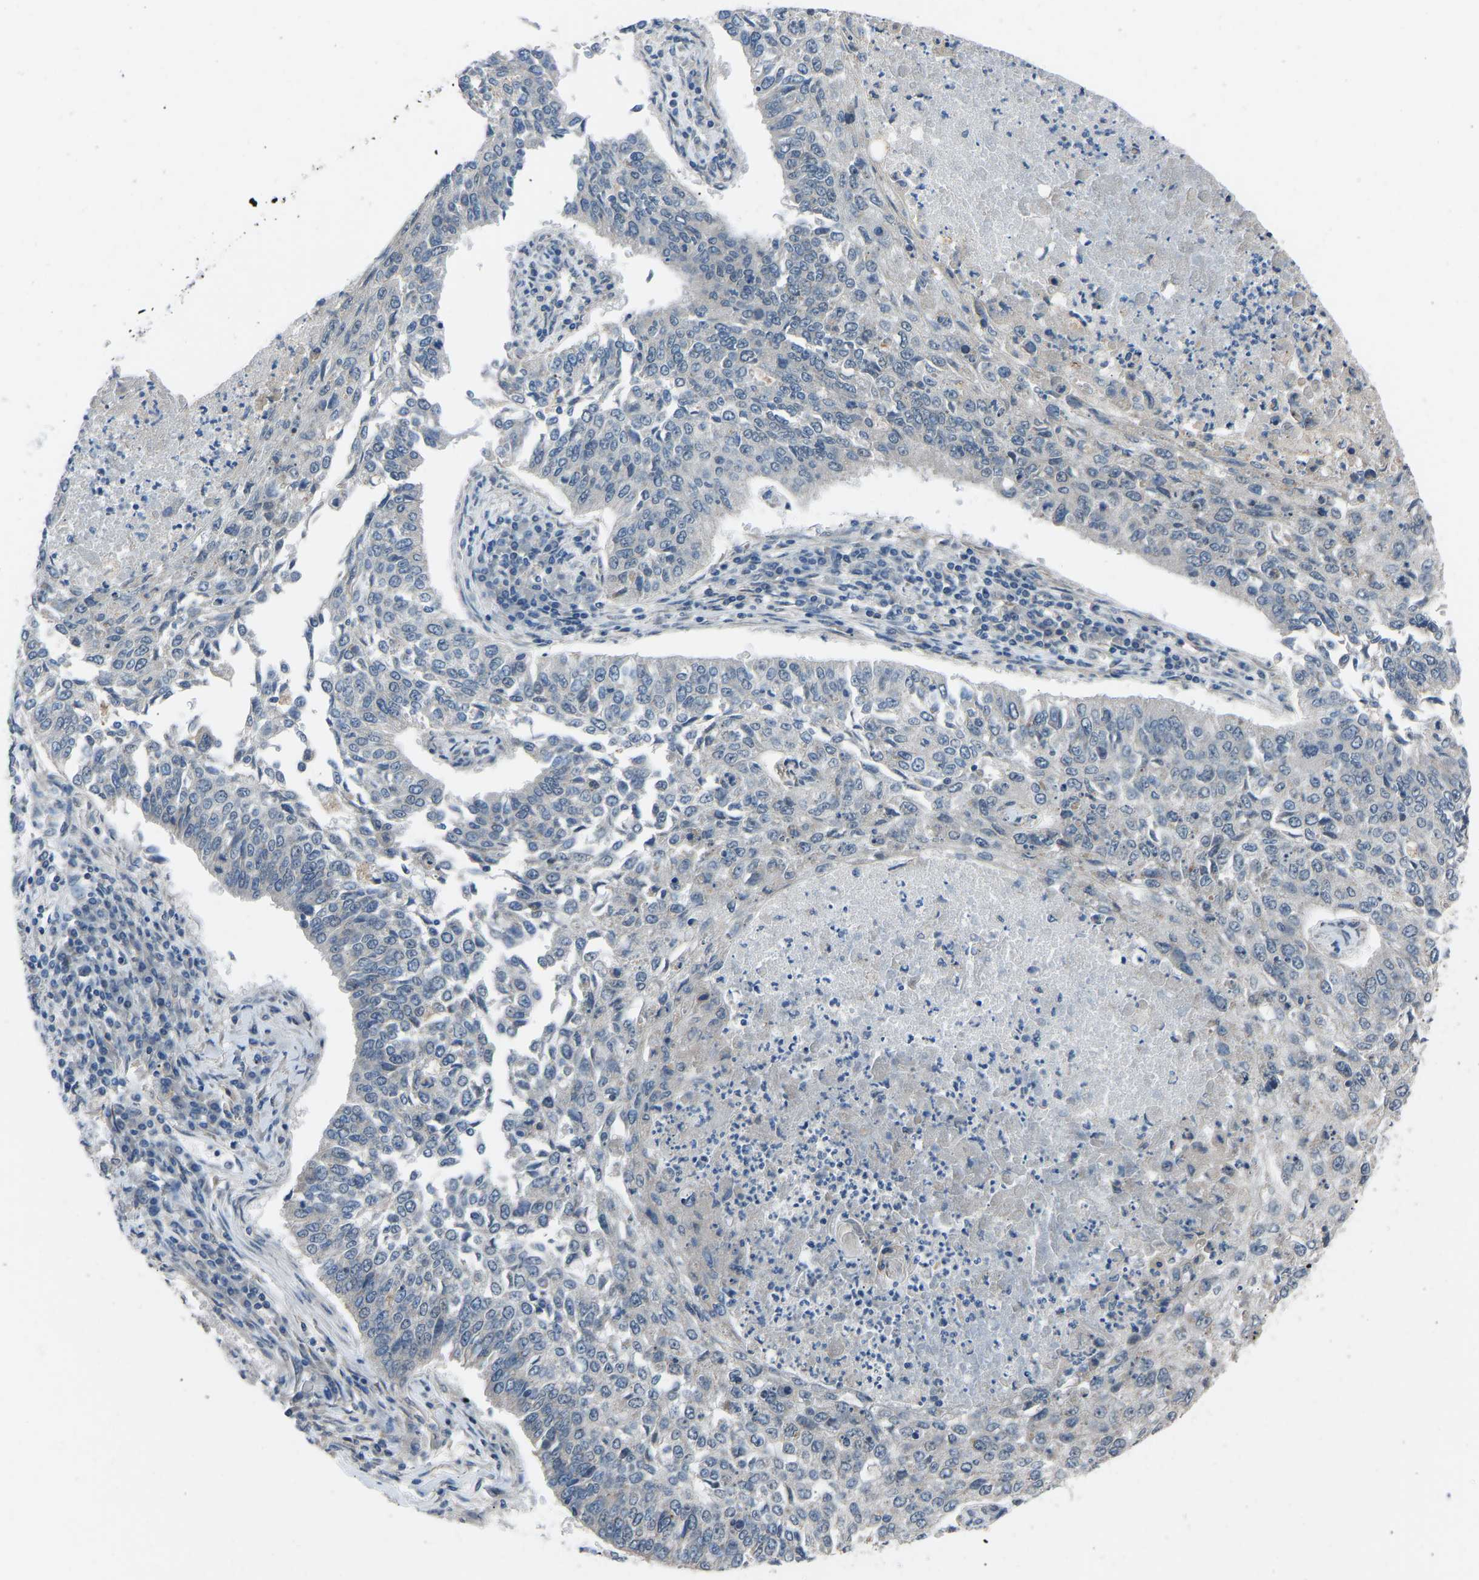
{"staining": {"intensity": "negative", "quantity": "none", "location": "none"}, "tissue": "lung cancer", "cell_type": "Tumor cells", "image_type": "cancer", "snomed": [{"axis": "morphology", "description": "Normal tissue, NOS"}, {"axis": "morphology", "description": "Squamous cell carcinoma, NOS"}, {"axis": "topography", "description": "Cartilage tissue"}, {"axis": "topography", "description": "Bronchus"}, {"axis": "topography", "description": "Lung"}], "caption": "Immunohistochemical staining of lung cancer (squamous cell carcinoma) demonstrates no significant staining in tumor cells.", "gene": "CDK2AP1", "patient": {"sex": "female", "age": 49}}